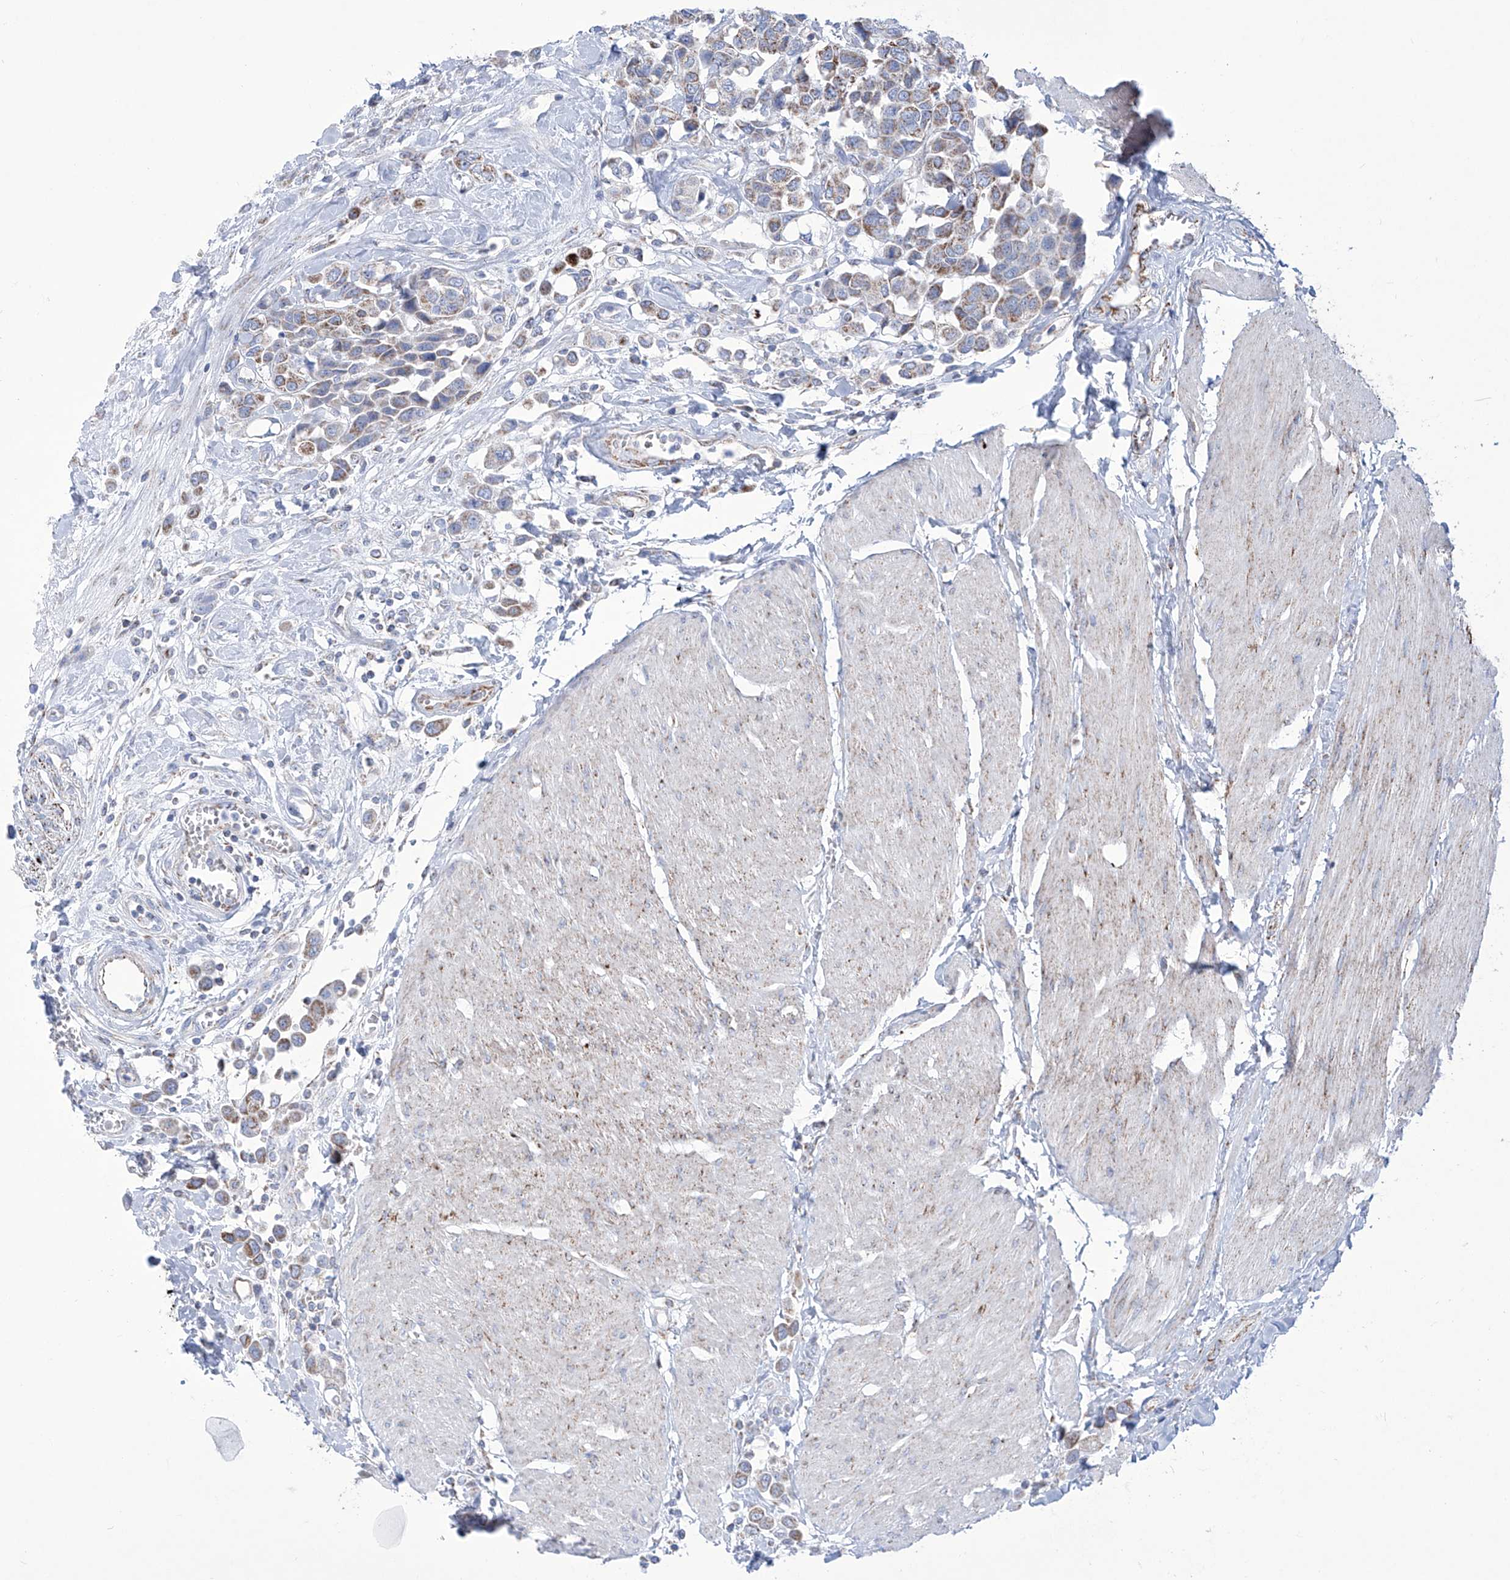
{"staining": {"intensity": "moderate", "quantity": "<25%", "location": "cytoplasmic/membranous"}, "tissue": "urothelial cancer", "cell_type": "Tumor cells", "image_type": "cancer", "snomed": [{"axis": "morphology", "description": "Urothelial carcinoma, High grade"}, {"axis": "topography", "description": "Urinary bladder"}], "caption": "This histopathology image exhibits IHC staining of human high-grade urothelial carcinoma, with low moderate cytoplasmic/membranous expression in about <25% of tumor cells.", "gene": "ALDH6A1", "patient": {"sex": "male", "age": 50}}